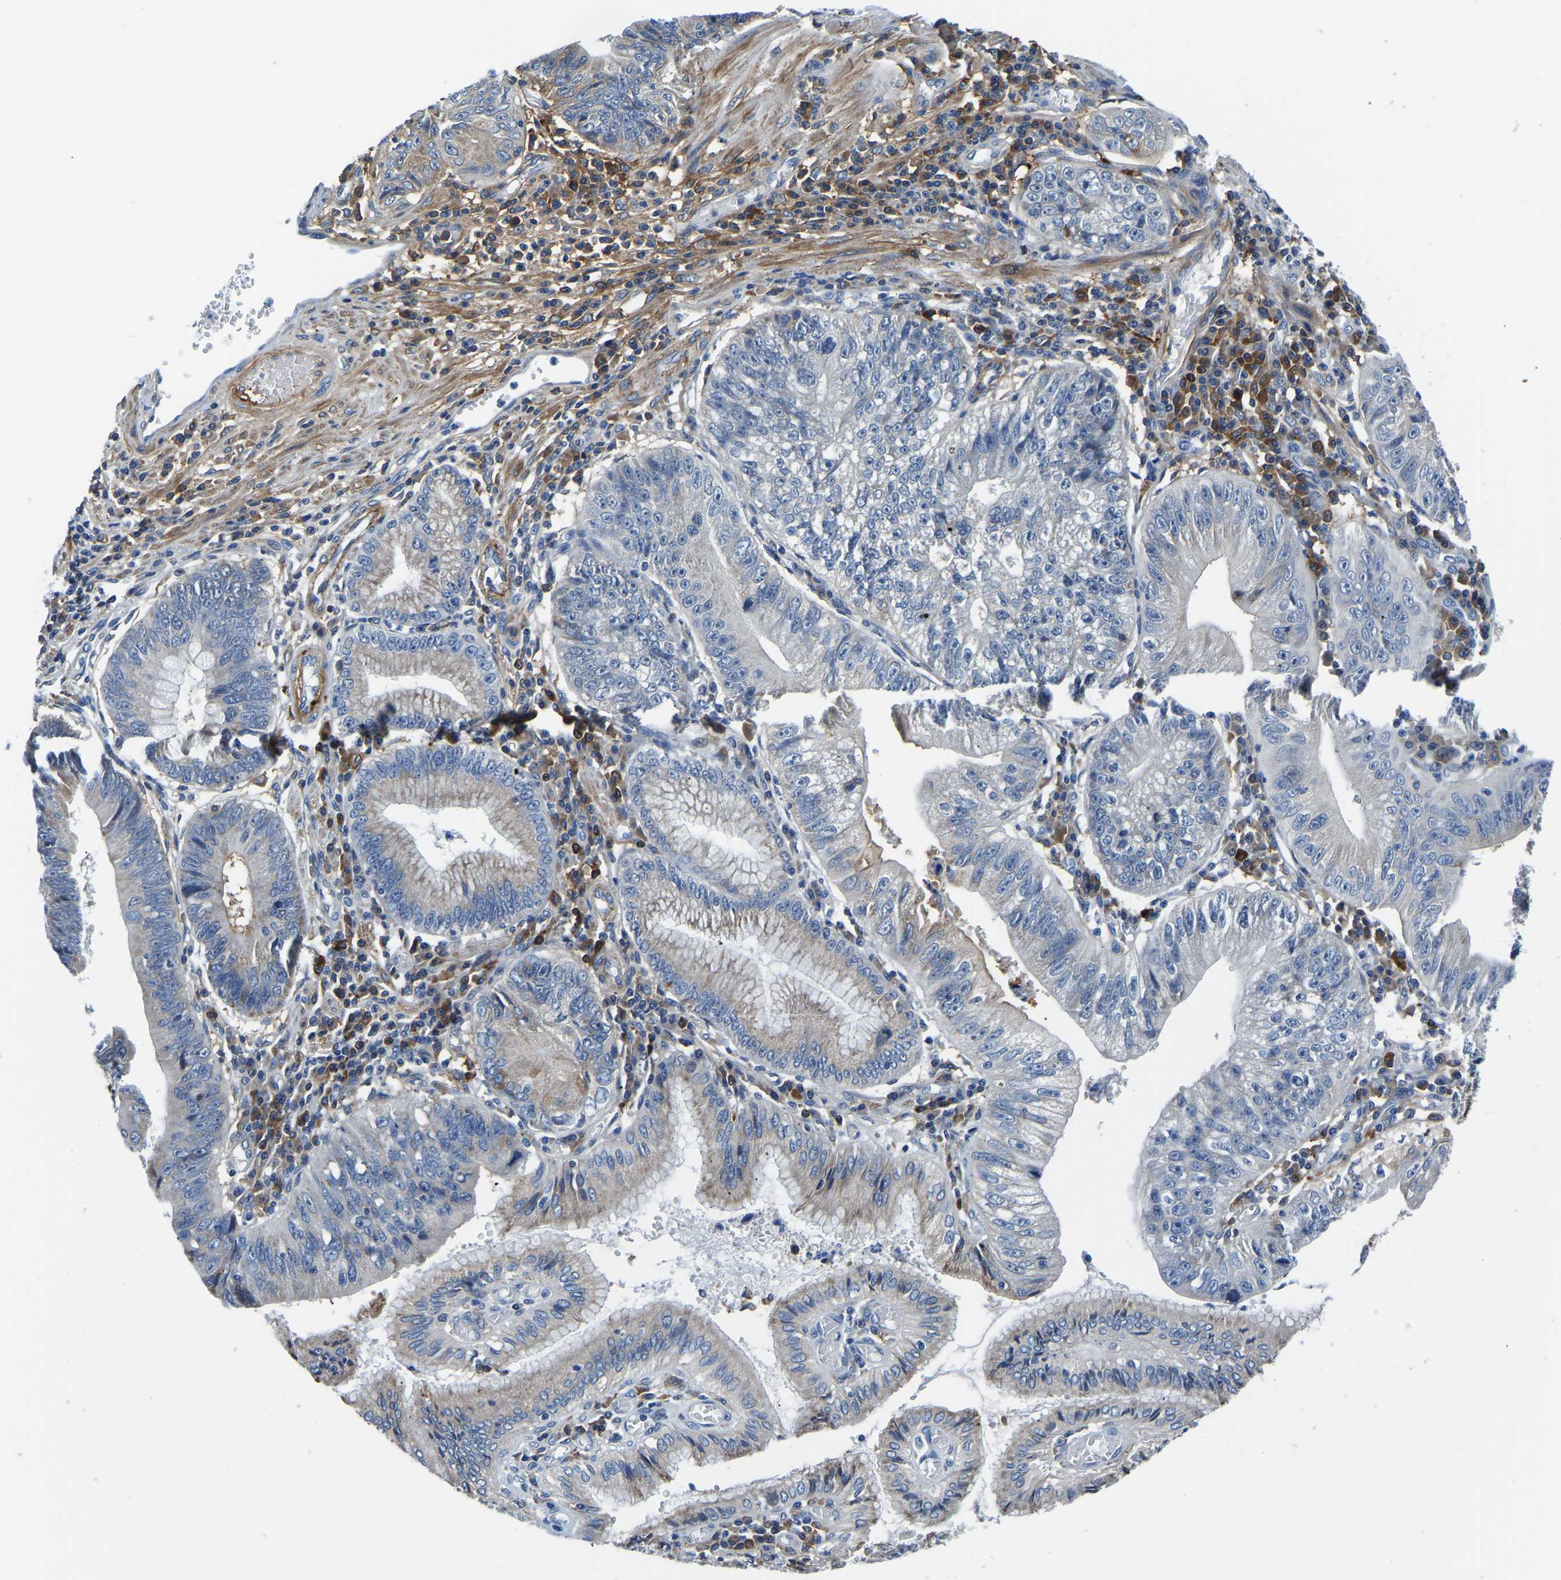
{"staining": {"intensity": "weak", "quantity": "<25%", "location": "cytoplasmic/membranous"}, "tissue": "stomach cancer", "cell_type": "Tumor cells", "image_type": "cancer", "snomed": [{"axis": "morphology", "description": "Adenocarcinoma, NOS"}, {"axis": "topography", "description": "Stomach"}], "caption": "High magnification brightfield microscopy of adenocarcinoma (stomach) stained with DAB (brown) and counterstained with hematoxylin (blue): tumor cells show no significant positivity.", "gene": "LIAS", "patient": {"sex": "male", "age": 59}}